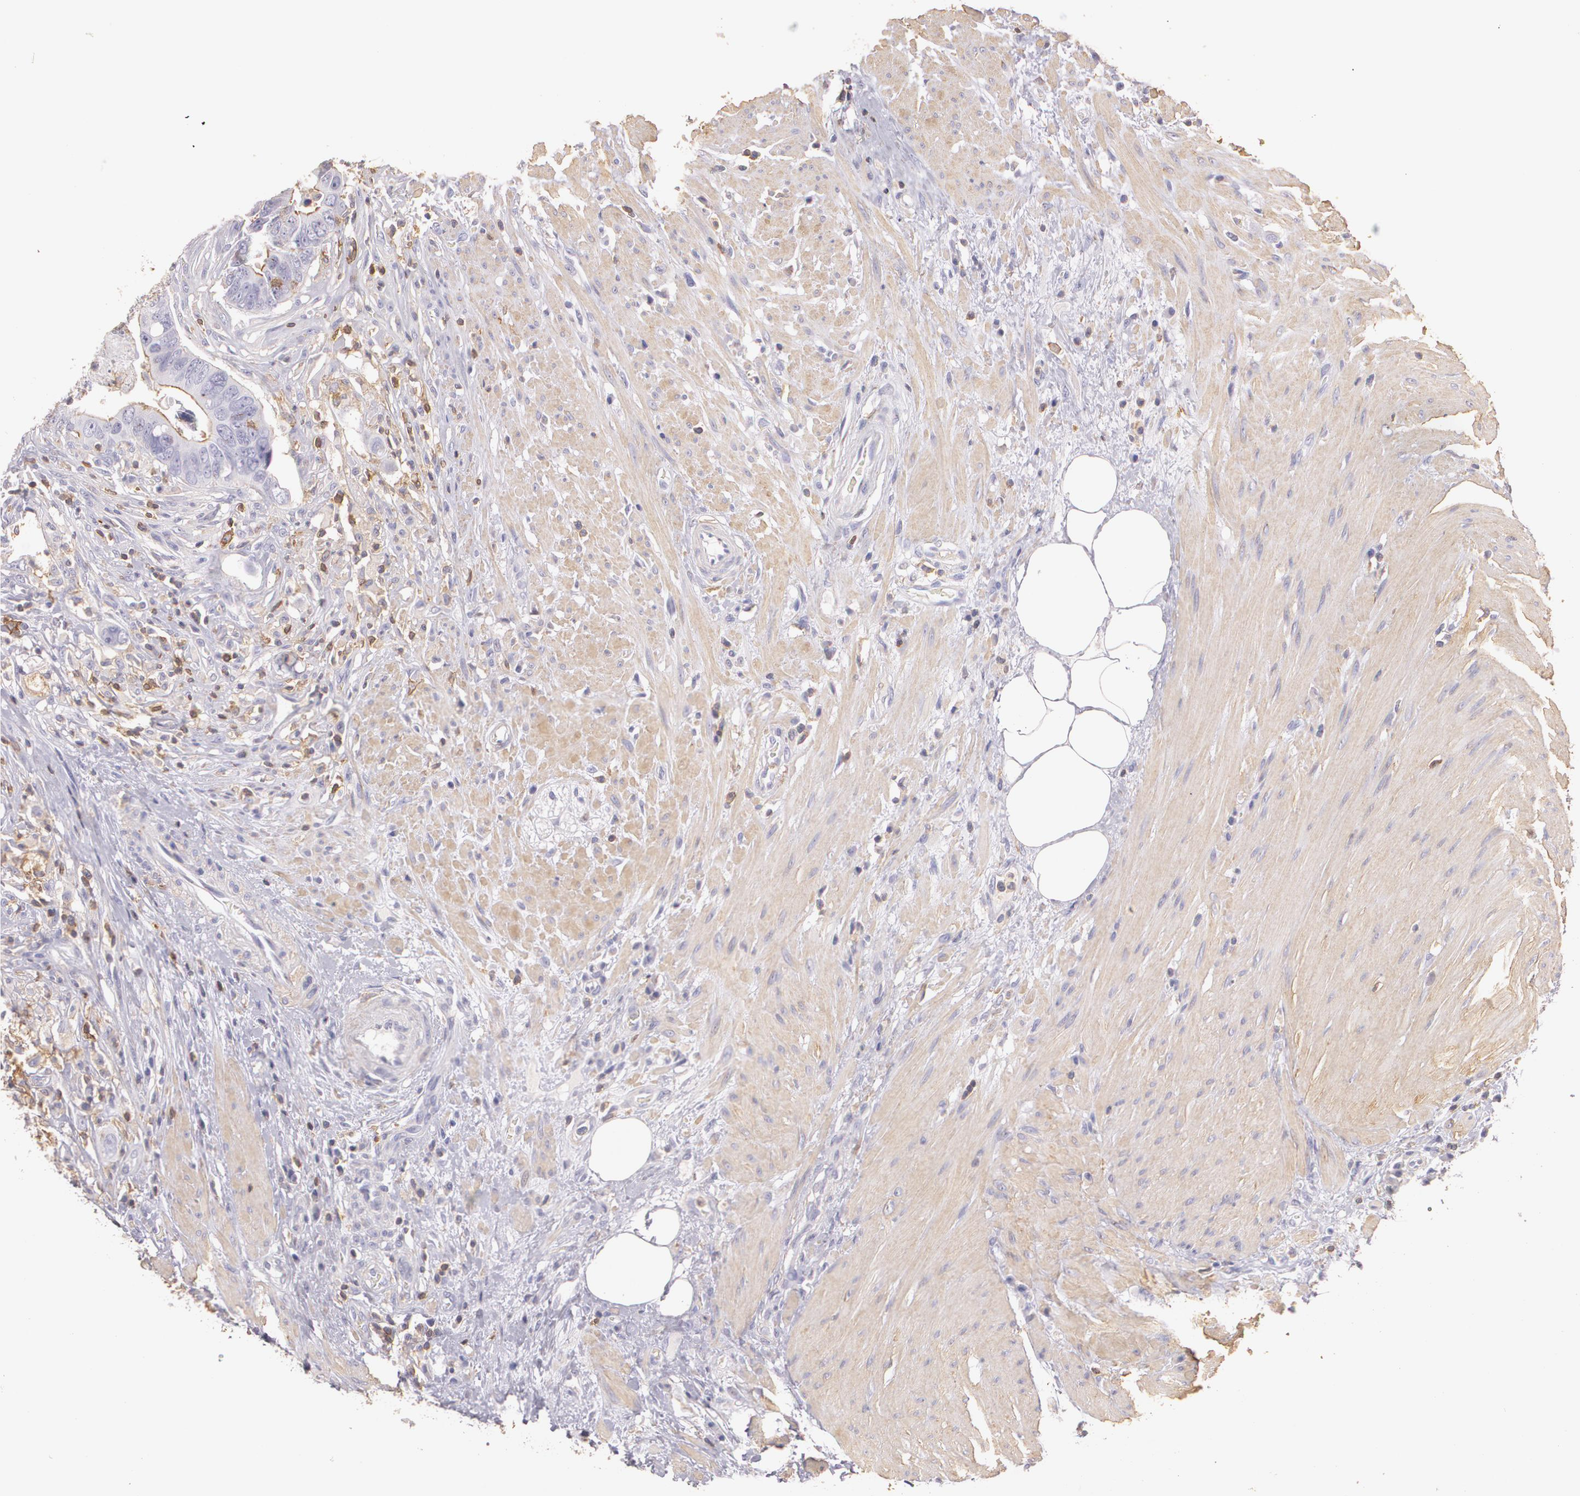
{"staining": {"intensity": "negative", "quantity": "none", "location": "none"}, "tissue": "colorectal cancer", "cell_type": "Tumor cells", "image_type": "cancer", "snomed": [{"axis": "morphology", "description": "Adenocarcinoma, NOS"}, {"axis": "topography", "description": "Rectum"}], "caption": "Tumor cells are negative for protein expression in human colorectal cancer (adenocarcinoma).", "gene": "TGFBR1", "patient": {"sex": "male", "age": 53}}